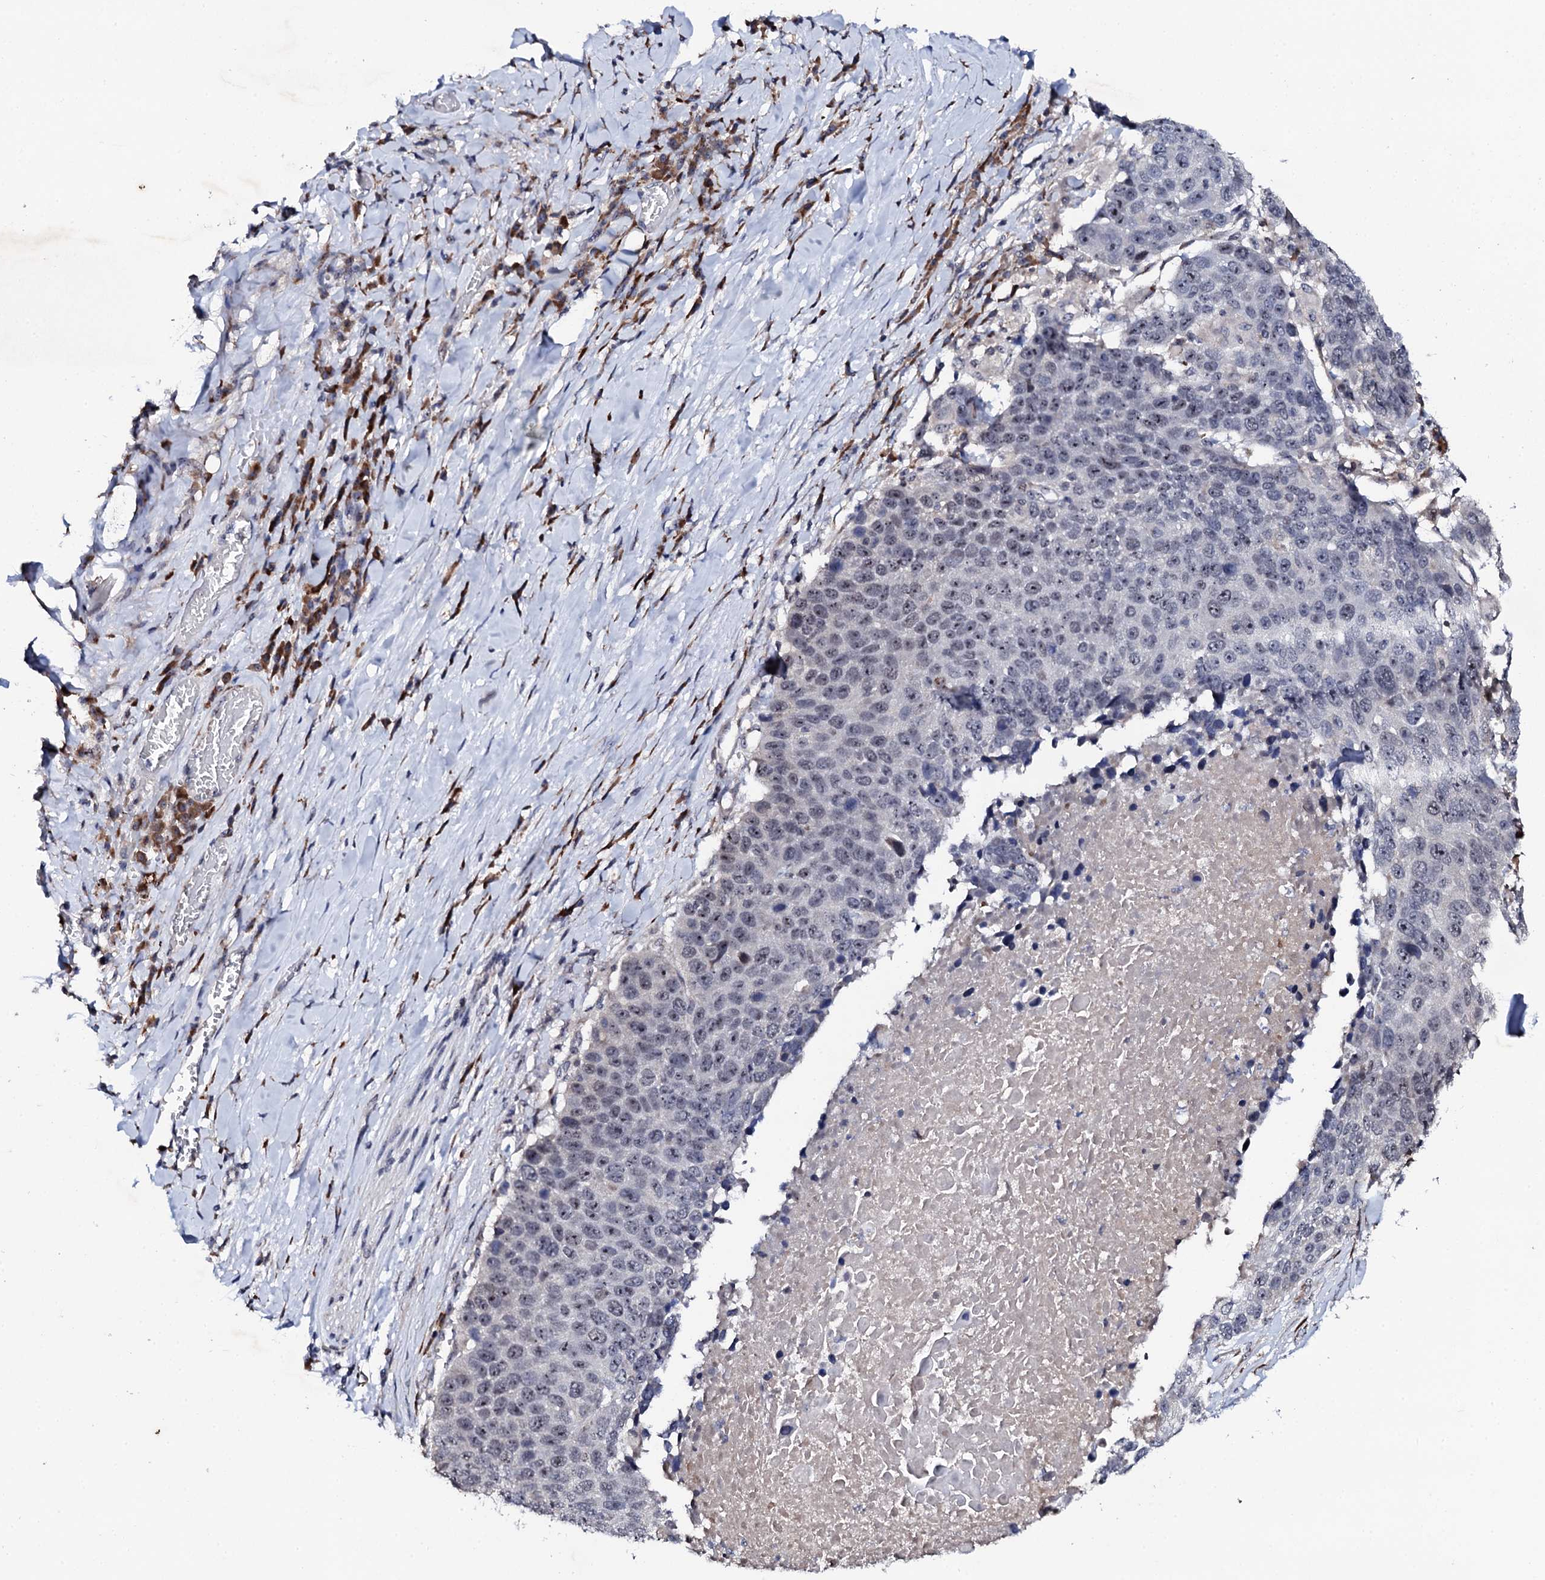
{"staining": {"intensity": "moderate", "quantity": "<25%", "location": "nuclear"}, "tissue": "lung cancer", "cell_type": "Tumor cells", "image_type": "cancer", "snomed": [{"axis": "morphology", "description": "Normal tissue, NOS"}, {"axis": "morphology", "description": "Squamous cell carcinoma, NOS"}, {"axis": "topography", "description": "Lymph node"}, {"axis": "topography", "description": "Lung"}], "caption": "Protein staining shows moderate nuclear expression in about <25% of tumor cells in lung squamous cell carcinoma.", "gene": "FAM111A", "patient": {"sex": "male", "age": 66}}